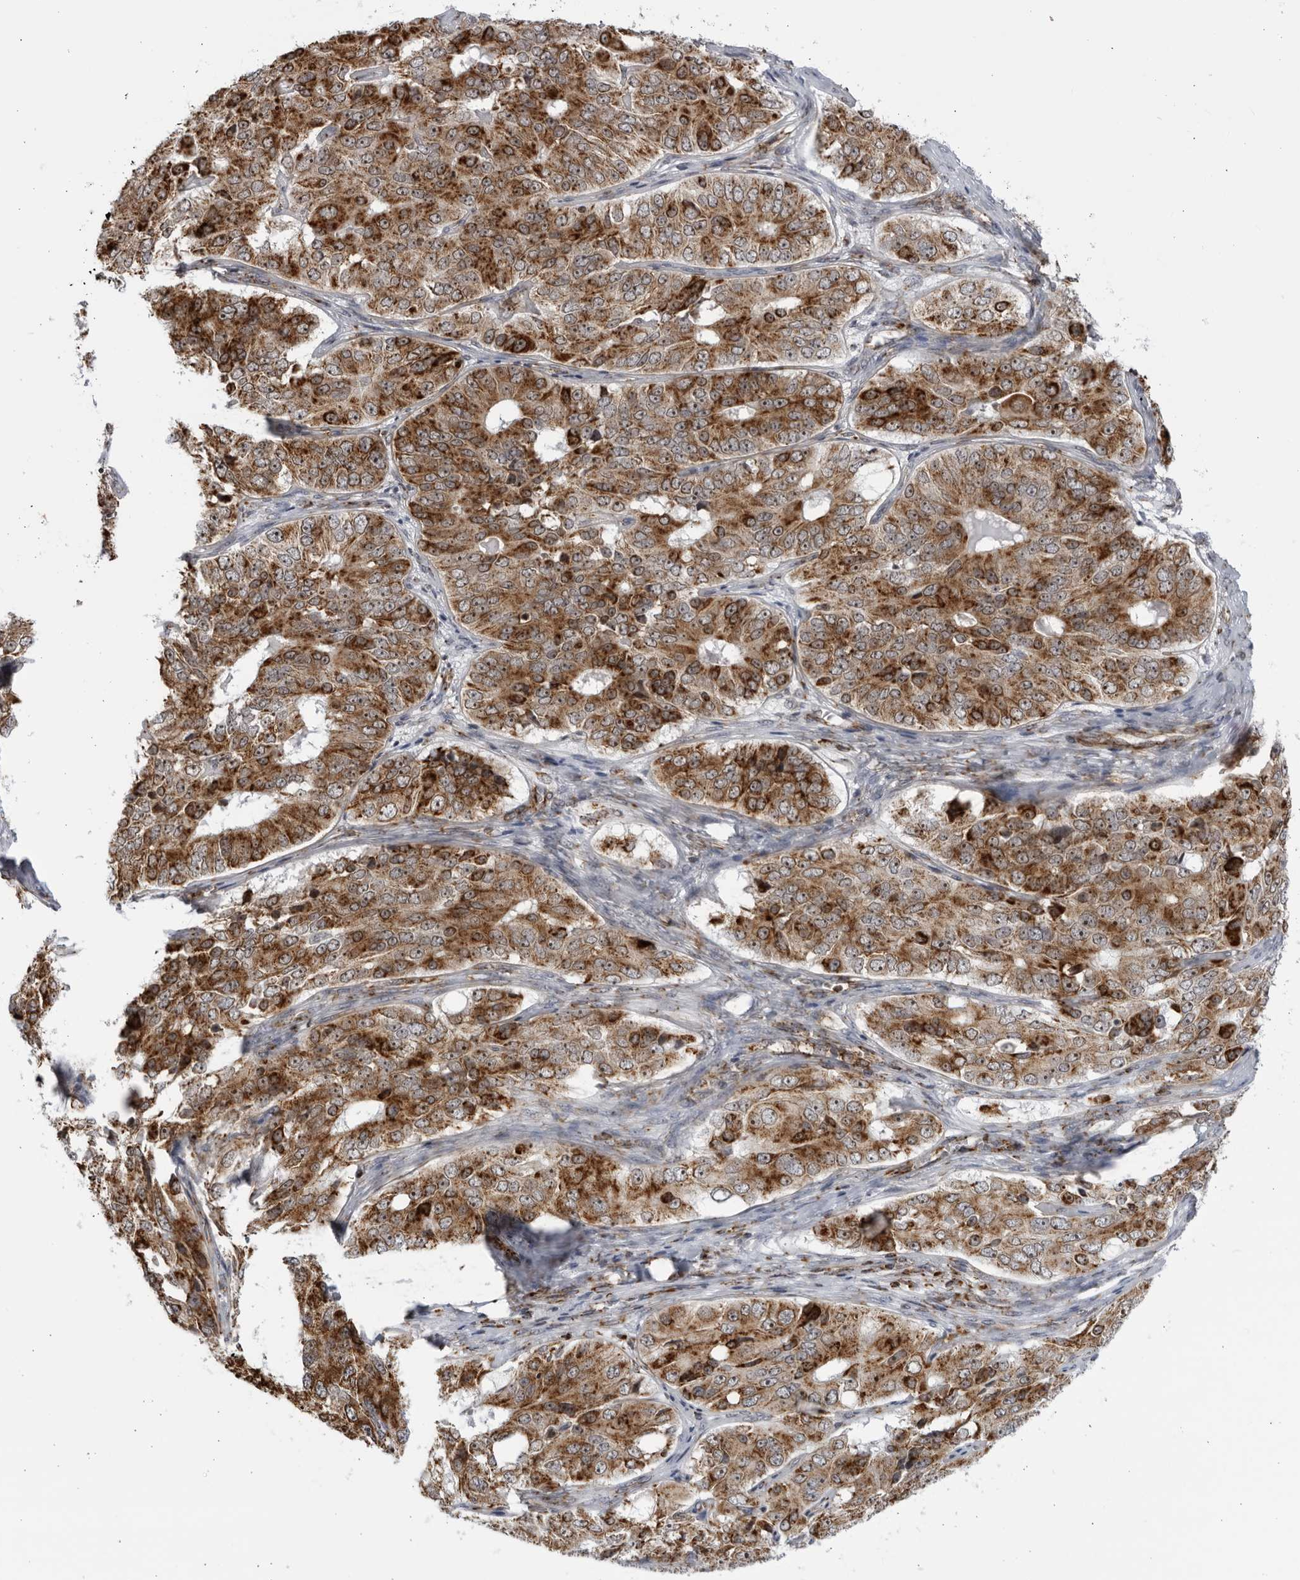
{"staining": {"intensity": "strong", "quantity": ">75%", "location": "cytoplasmic/membranous,nuclear"}, "tissue": "ovarian cancer", "cell_type": "Tumor cells", "image_type": "cancer", "snomed": [{"axis": "morphology", "description": "Carcinoma, endometroid"}, {"axis": "topography", "description": "Ovary"}], "caption": "Human ovarian cancer stained with a protein marker exhibits strong staining in tumor cells.", "gene": "RBM34", "patient": {"sex": "female", "age": 51}}